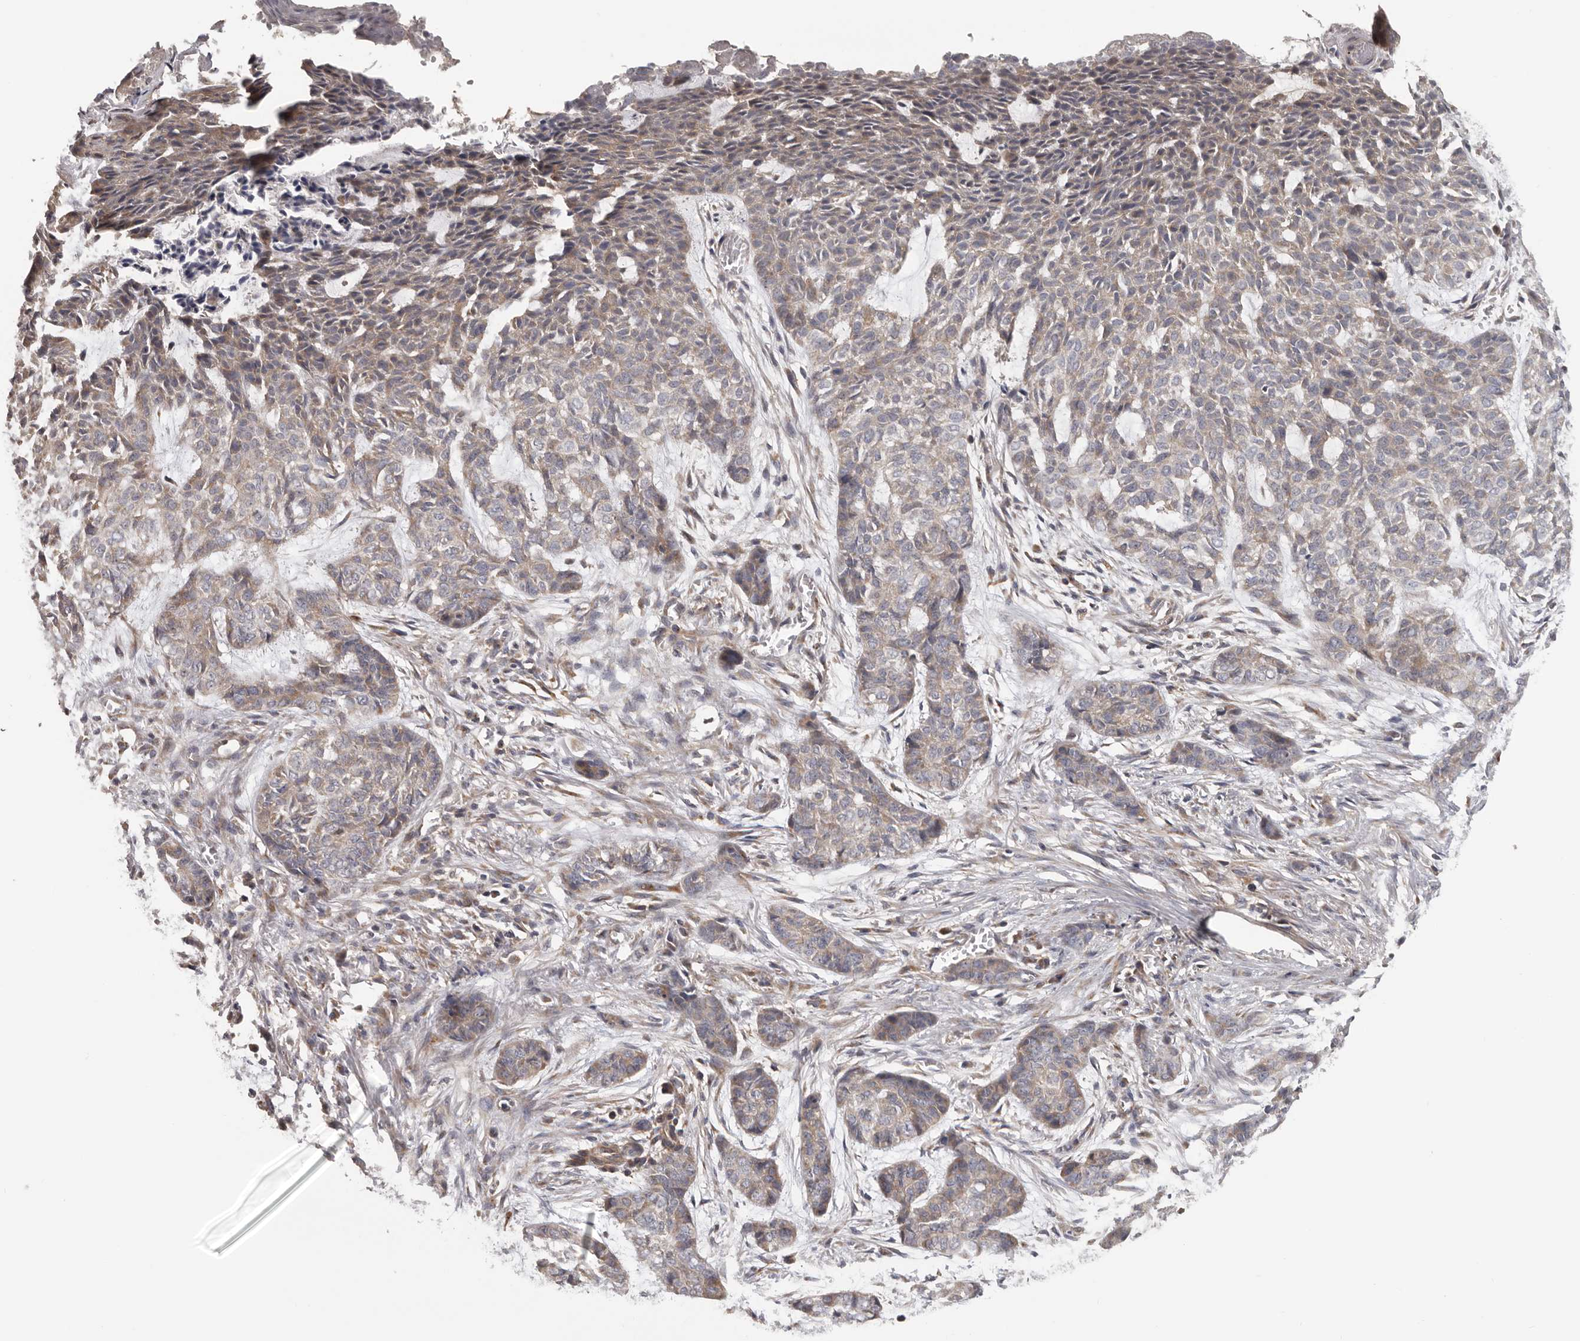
{"staining": {"intensity": "weak", "quantity": "<25%", "location": "cytoplasmic/membranous"}, "tissue": "skin cancer", "cell_type": "Tumor cells", "image_type": "cancer", "snomed": [{"axis": "morphology", "description": "Basal cell carcinoma"}, {"axis": "topography", "description": "Skin"}], "caption": "Basal cell carcinoma (skin) was stained to show a protein in brown. There is no significant positivity in tumor cells. (Brightfield microscopy of DAB (3,3'-diaminobenzidine) immunohistochemistry (IHC) at high magnification).", "gene": "HINT3", "patient": {"sex": "female", "age": 64}}